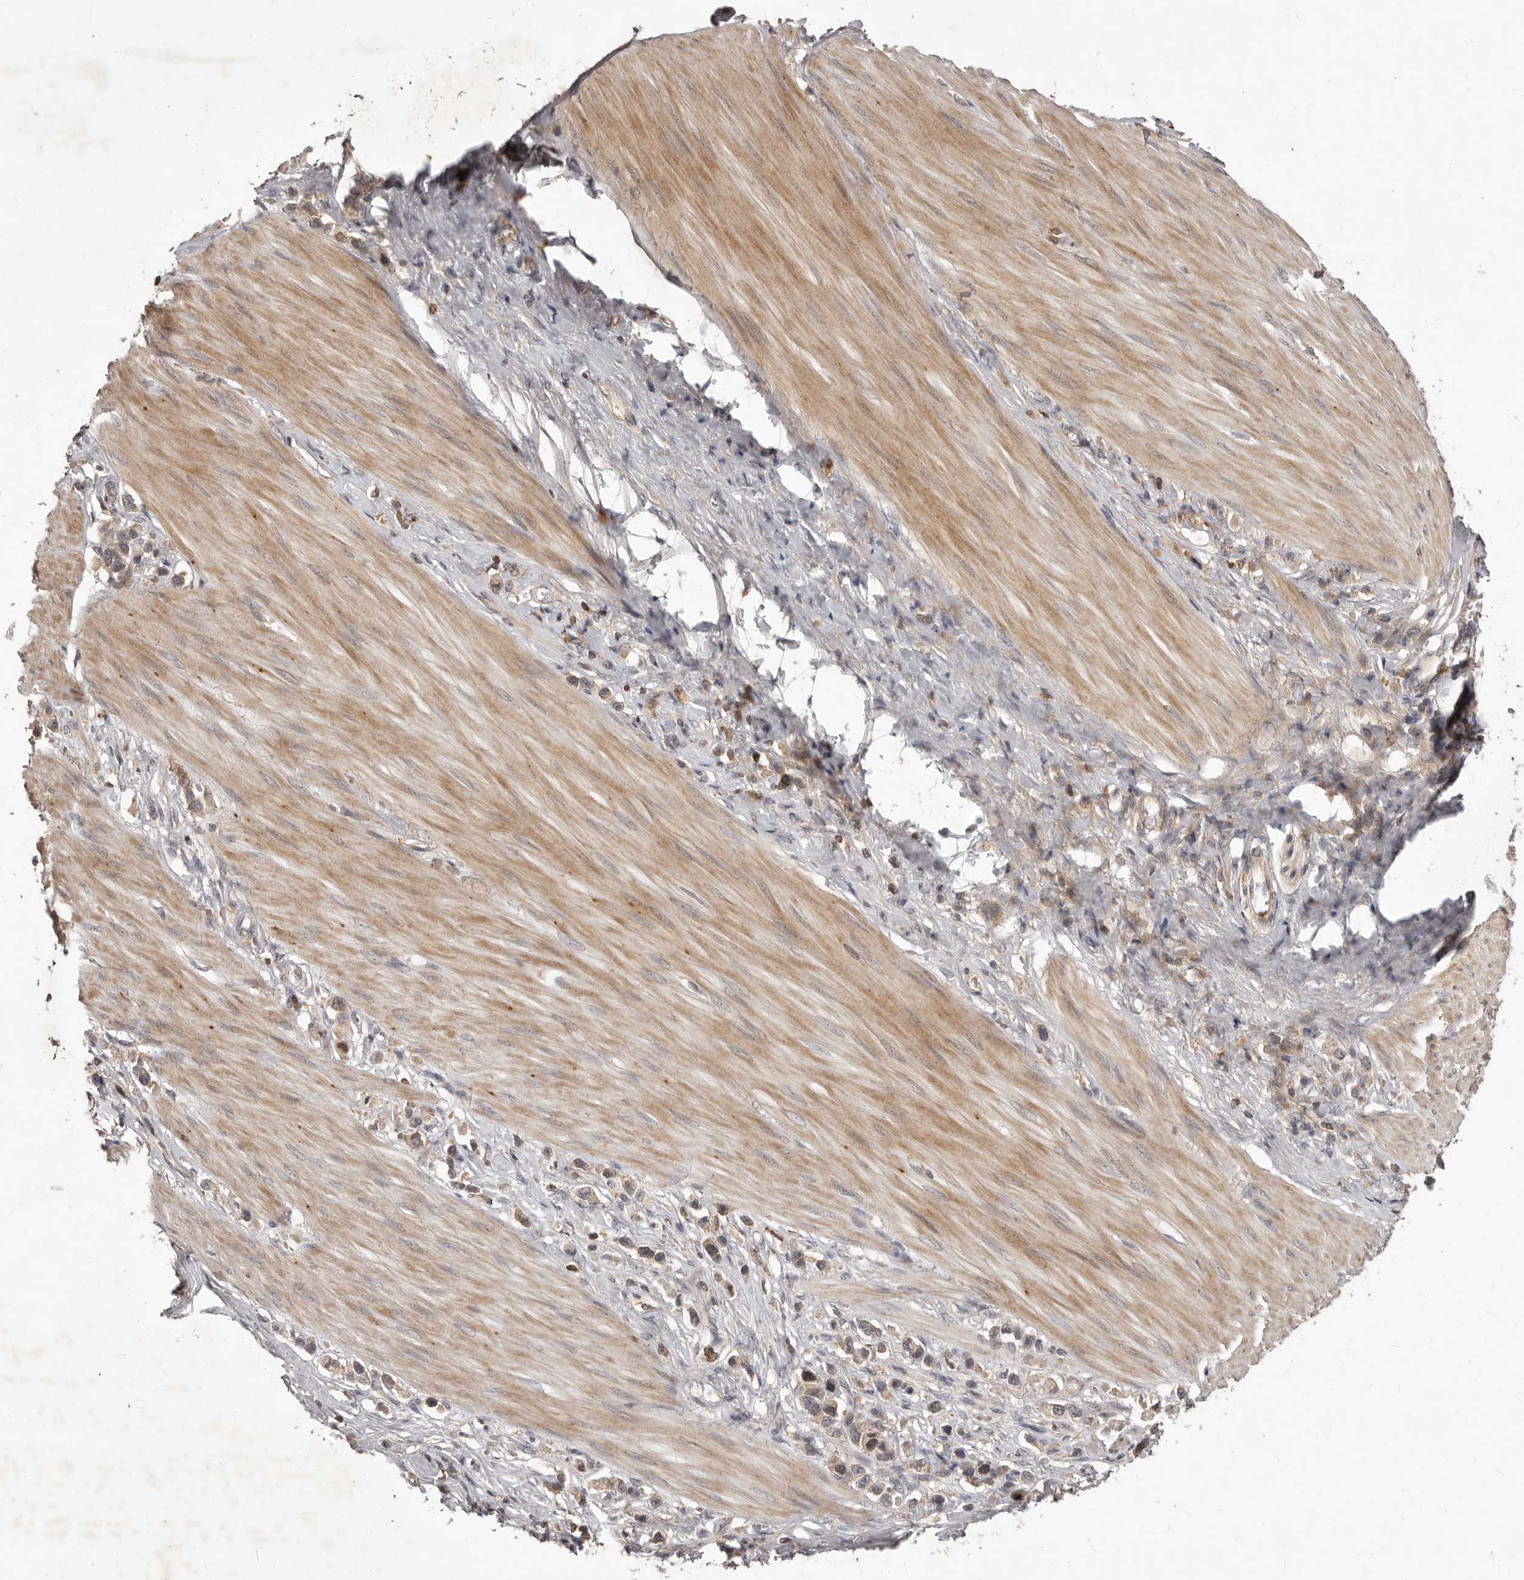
{"staining": {"intensity": "weak", "quantity": ">75%", "location": "cytoplasmic/membranous"}, "tissue": "stomach cancer", "cell_type": "Tumor cells", "image_type": "cancer", "snomed": [{"axis": "morphology", "description": "Adenocarcinoma, NOS"}, {"axis": "topography", "description": "Stomach"}], "caption": "This micrograph reveals immunohistochemistry staining of stomach adenocarcinoma, with low weak cytoplasmic/membranous staining in approximately >75% of tumor cells.", "gene": "RNF187", "patient": {"sex": "female", "age": 65}}